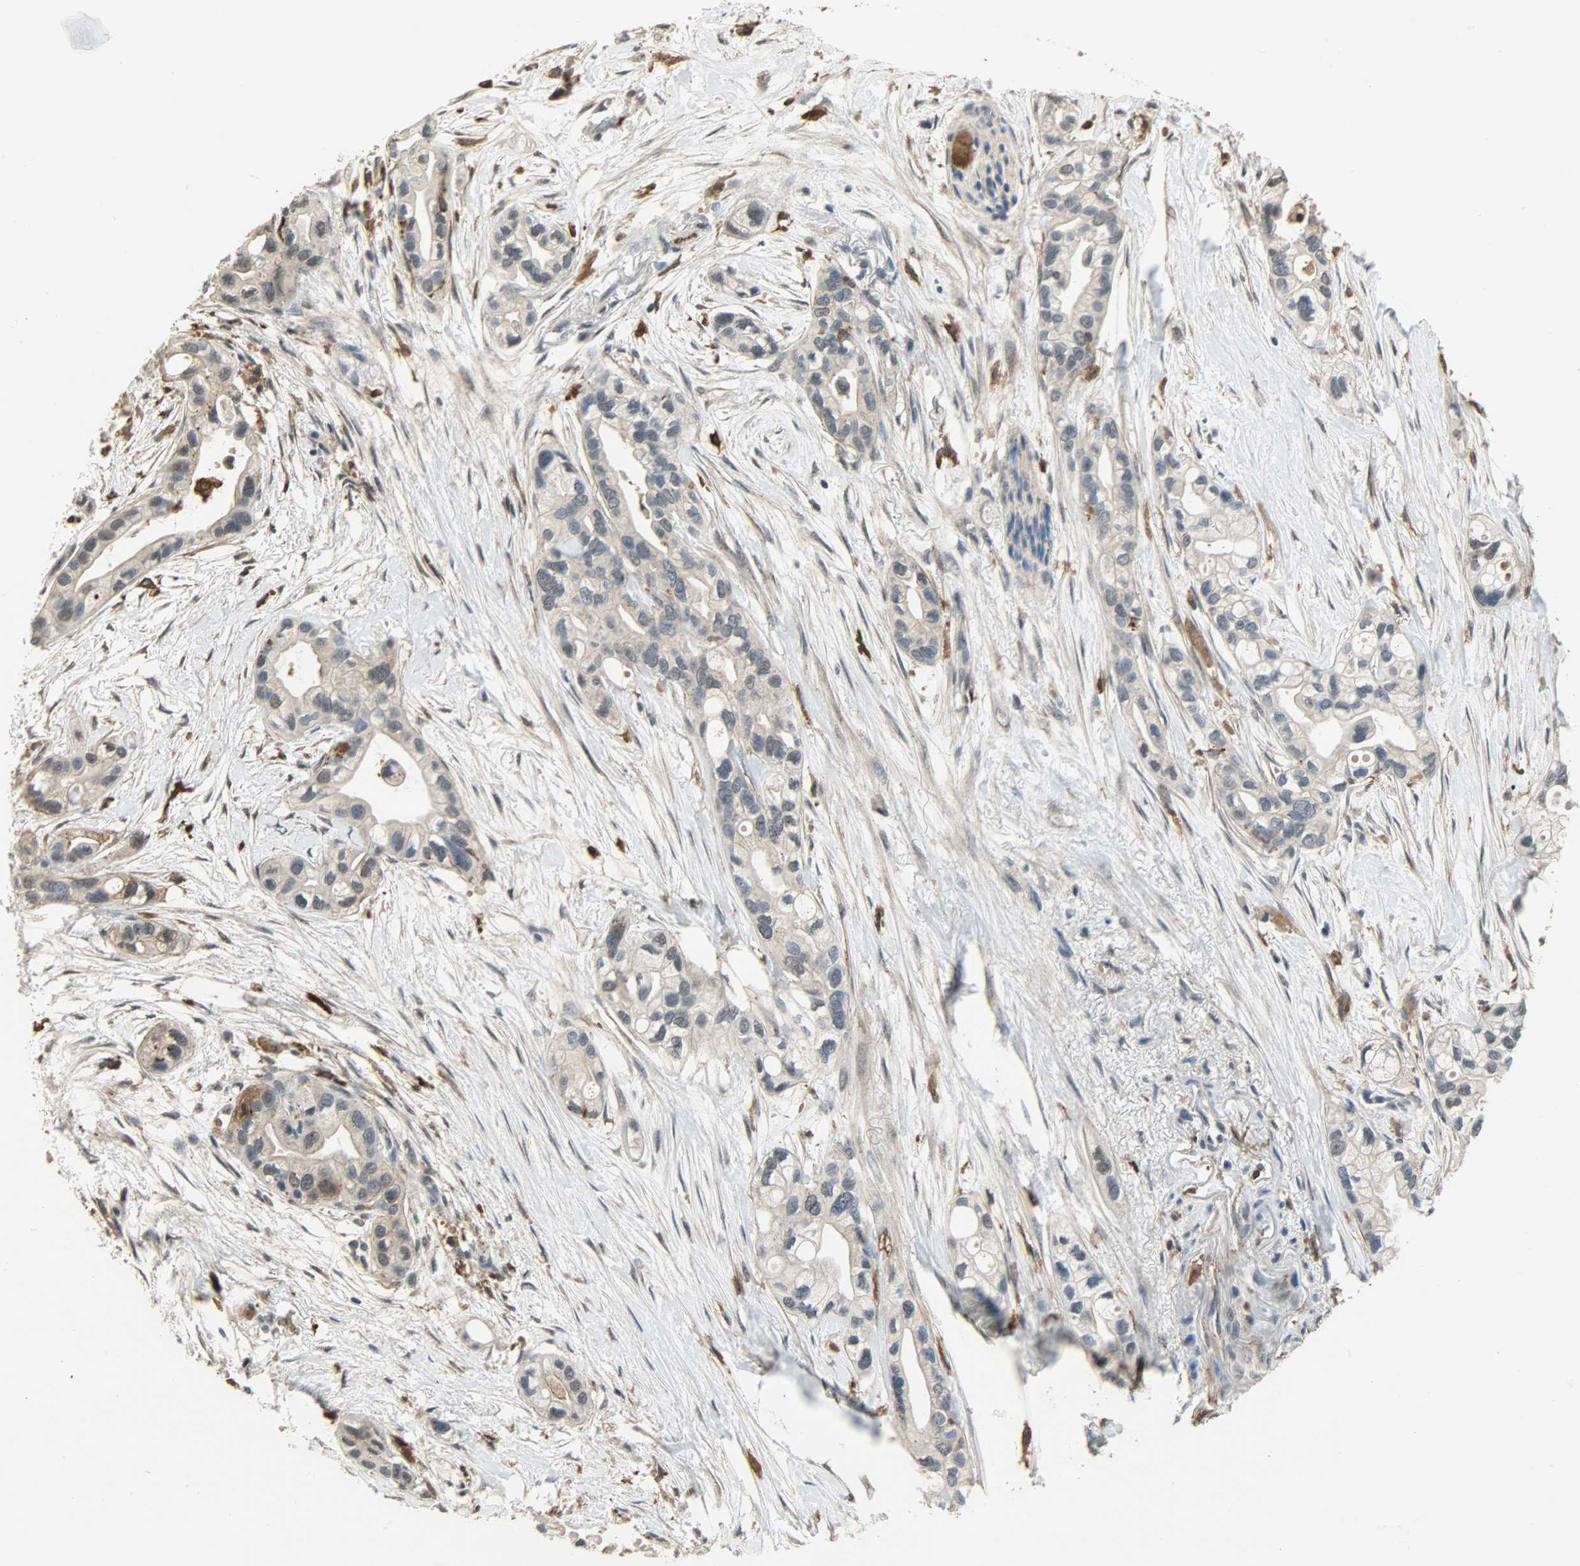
{"staining": {"intensity": "weak", "quantity": "25%-75%", "location": "cytoplasmic/membranous"}, "tissue": "pancreatic cancer", "cell_type": "Tumor cells", "image_type": "cancer", "snomed": [{"axis": "morphology", "description": "Adenocarcinoma, NOS"}, {"axis": "topography", "description": "Pancreas"}], "caption": "Pancreatic adenocarcinoma stained with a protein marker exhibits weak staining in tumor cells.", "gene": "SKAP2", "patient": {"sex": "female", "age": 77}}